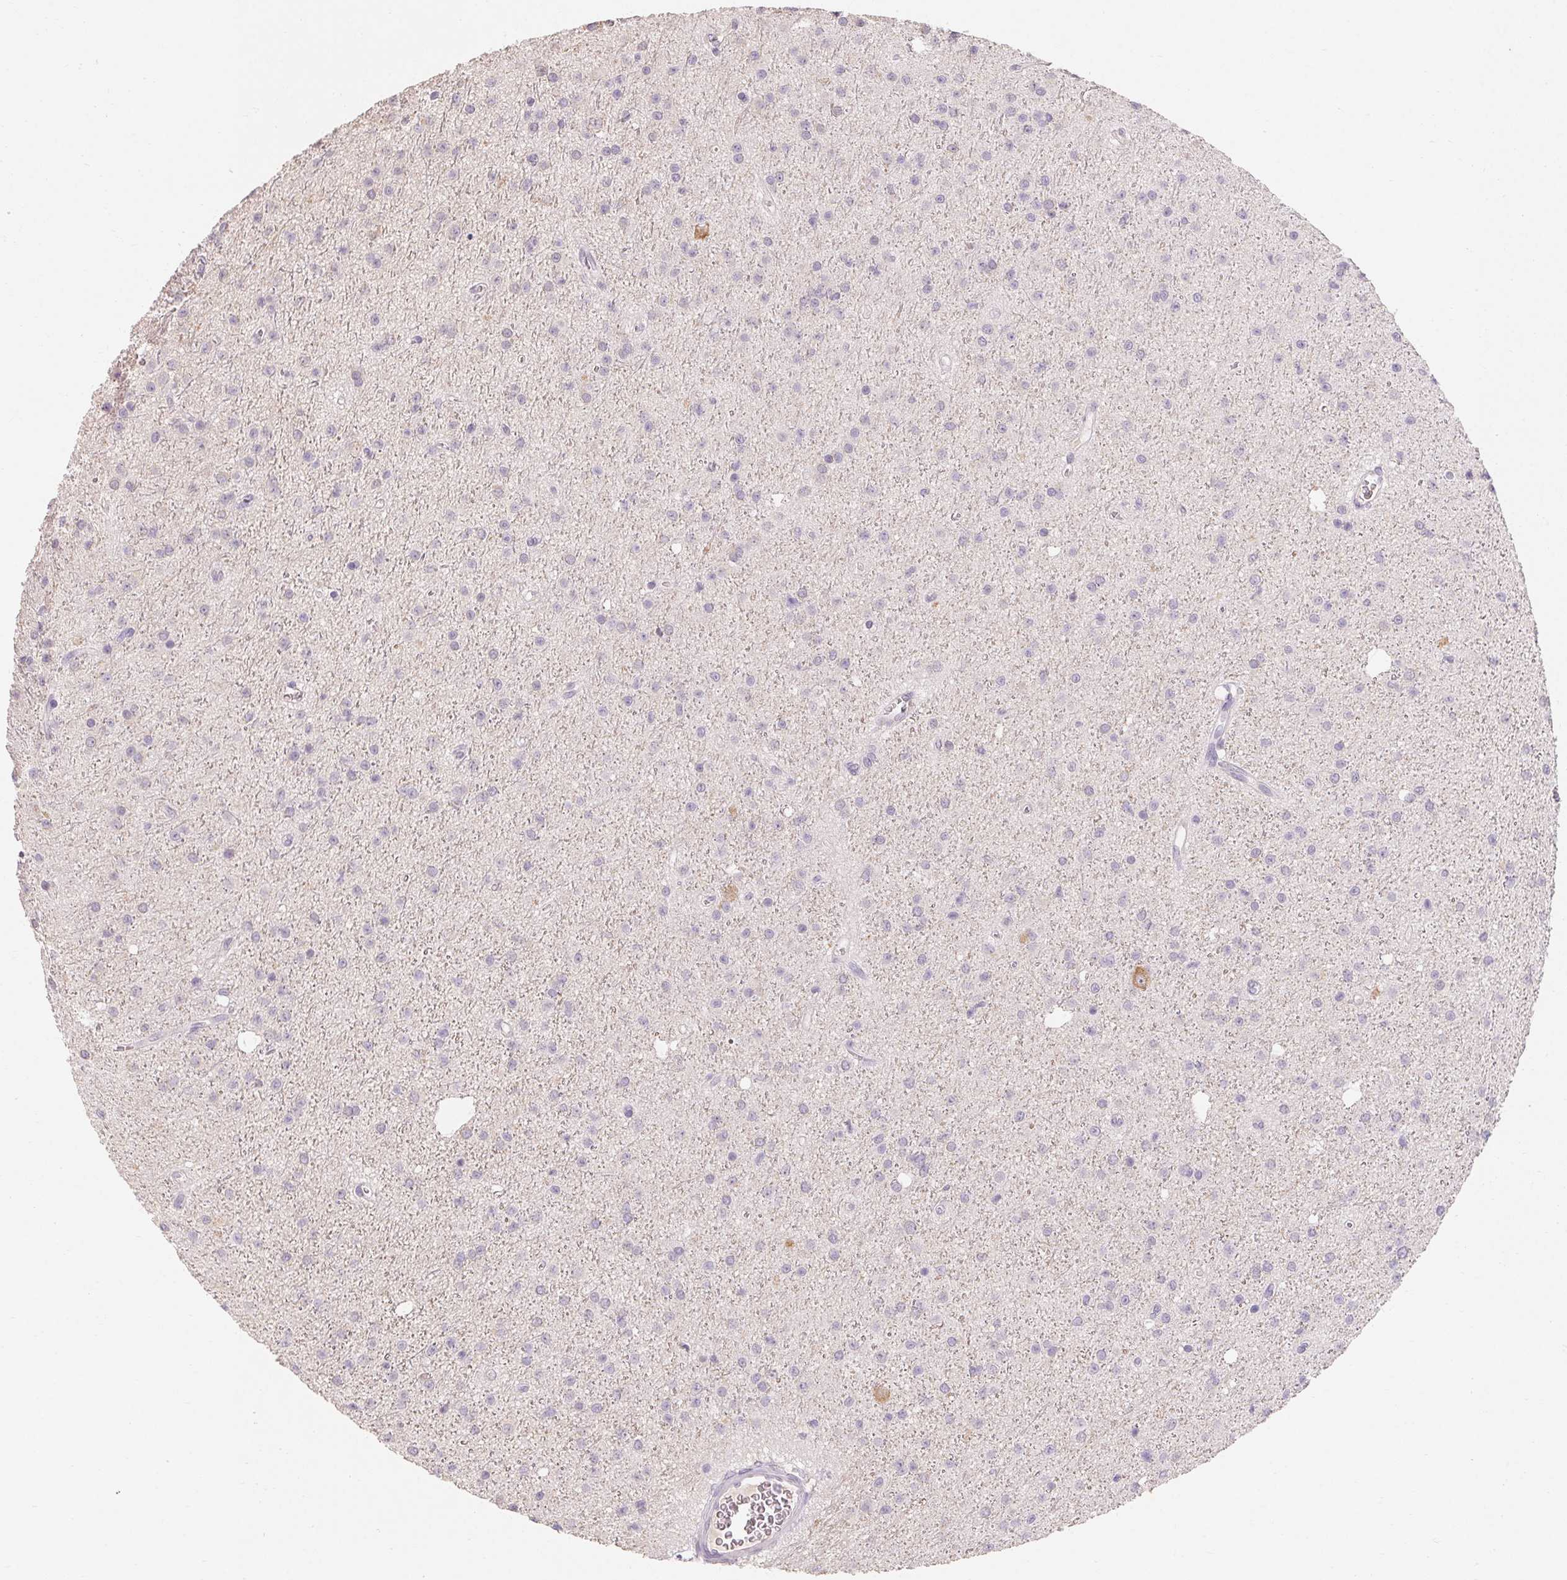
{"staining": {"intensity": "negative", "quantity": "none", "location": "none"}, "tissue": "glioma", "cell_type": "Tumor cells", "image_type": "cancer", "snomed": [{"axis": "morphology", "description": "Glioma, malignant, Low grade"}, {"axis": "topography", "description": "Brain"}], "caption": "Immunohistochemical staining of low-grade glioma (malignant) exhibits no significant positivity in tumor cells.", "gene": "MAP7D2", "patient": {"sex": "male", "age": 27}}